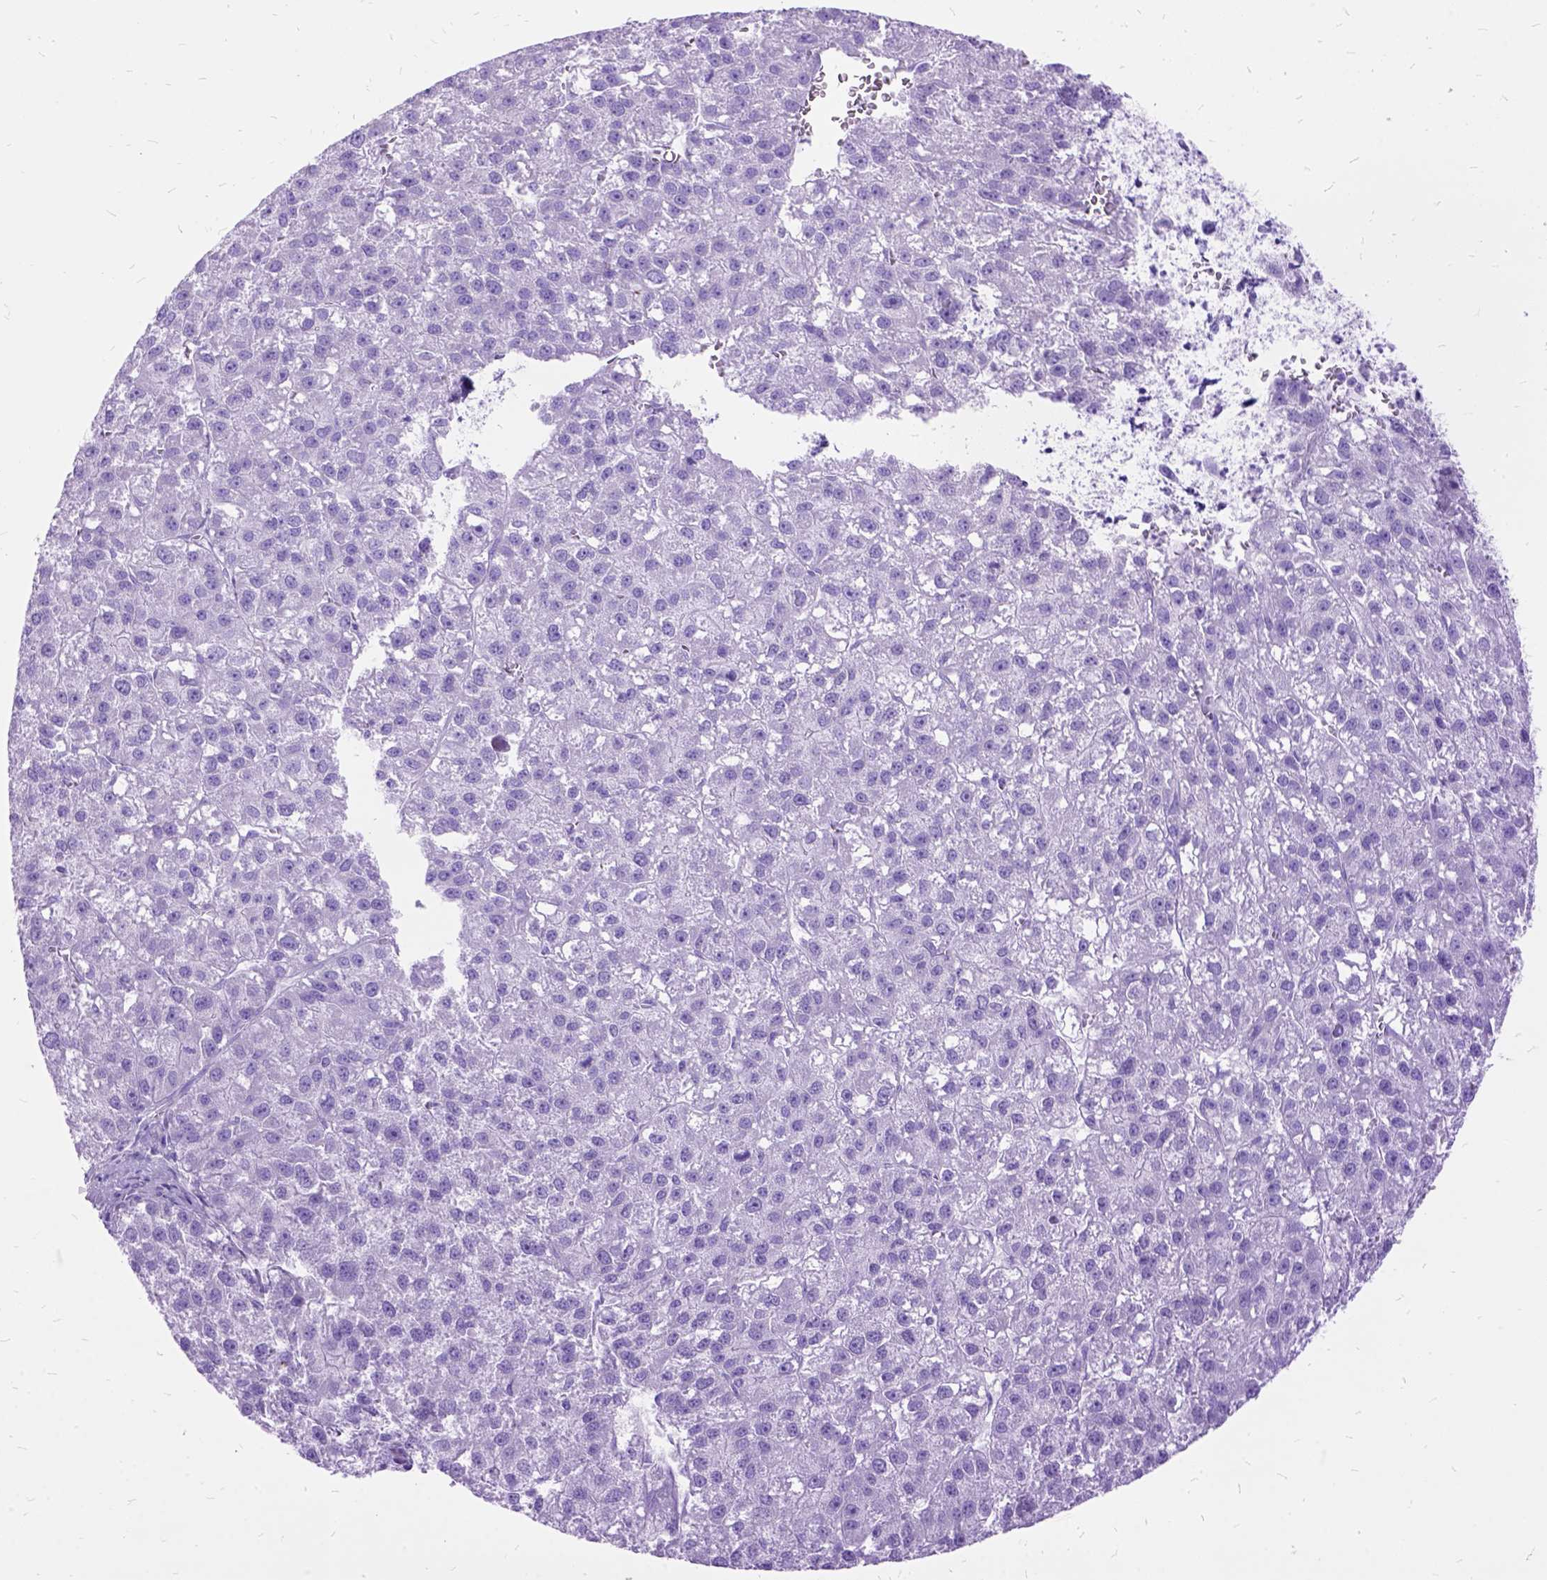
{"staining": {"intensity": "negative", "quantity": "none", "location": "none"}, "tissue": "liver cancer", "cell_type": "Tumor cells", "image_type": "cancer", "snomed": [{"axis": "morphology", "description": "Carcinoma, Hepatocellular, NOS"}, {"axis": "topography", "description": "Liver"}], "caption": "IHC micrograph of human liver cancer stained for a protein (brown), which shows no positivity in tumor cells.", "gene": "DNAH2", "patient": {"sex": "female", "age": 70}}